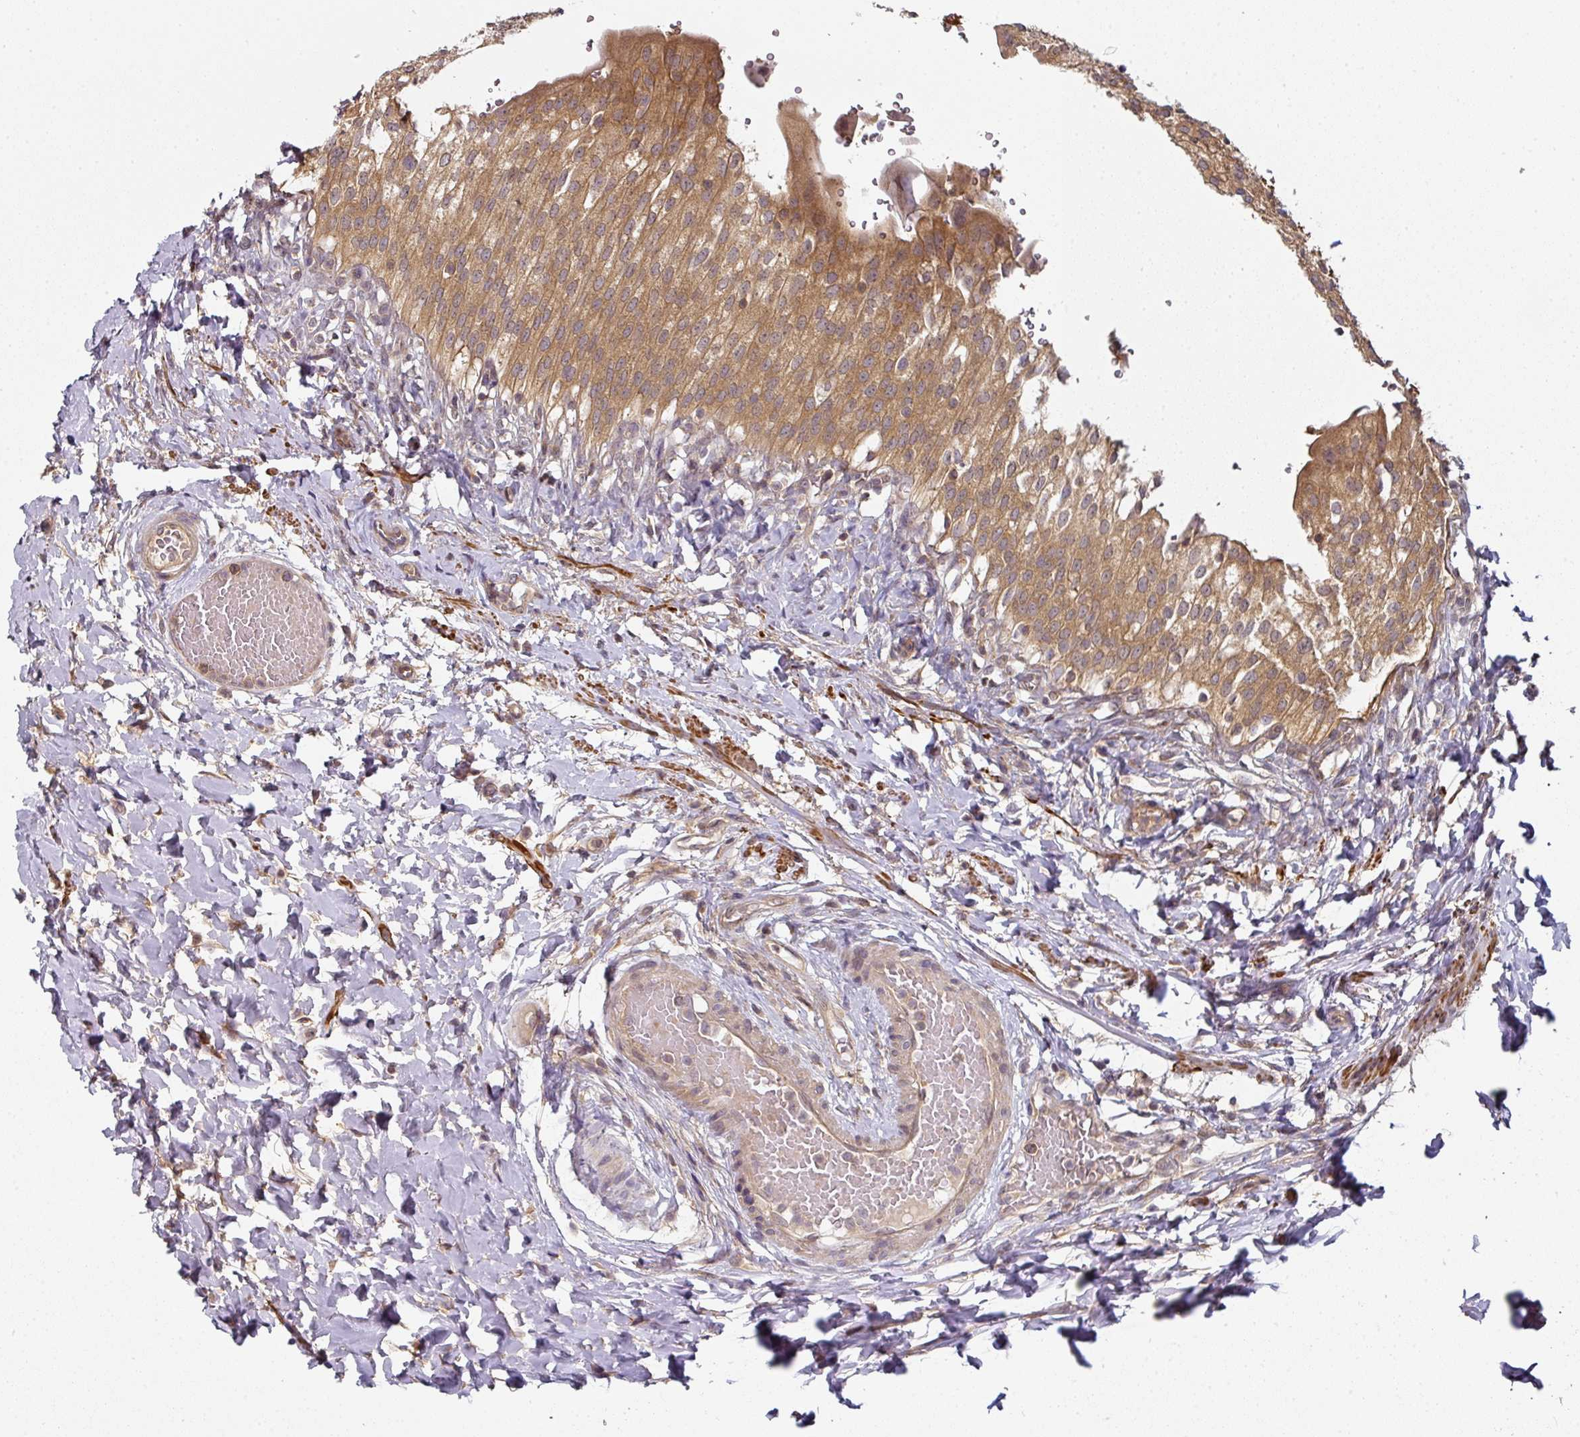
{"staining": {"intensity": "moderate", "quantity": ">75%", "location": "cytoplasmic/membranous"}, "tissue": "urinary bladder", "cell_type": "Urothelial cells", "image_type": "normal", "snomed": [{"axis": "morphology", "description": "Normal tissue, NOS"}, {"axis": "morphology", "description": "Inflammation, NOS"}, {"axis": "topography", "description": "Urinary bladder"}], "caption": "Immunohistochemical staining of unremarkable urinary bladder reveals >75% levels of moderate cytoplasmic/membranous protein positivity in about >75% of urothelial cells. The protein of interest is stained brown, and the nuclei are stained in blue (DAB IHC with brightfield microscopy, high magnification).", "gene": "MAP2K2", "patient": {"sex": "male", "age": 64}}